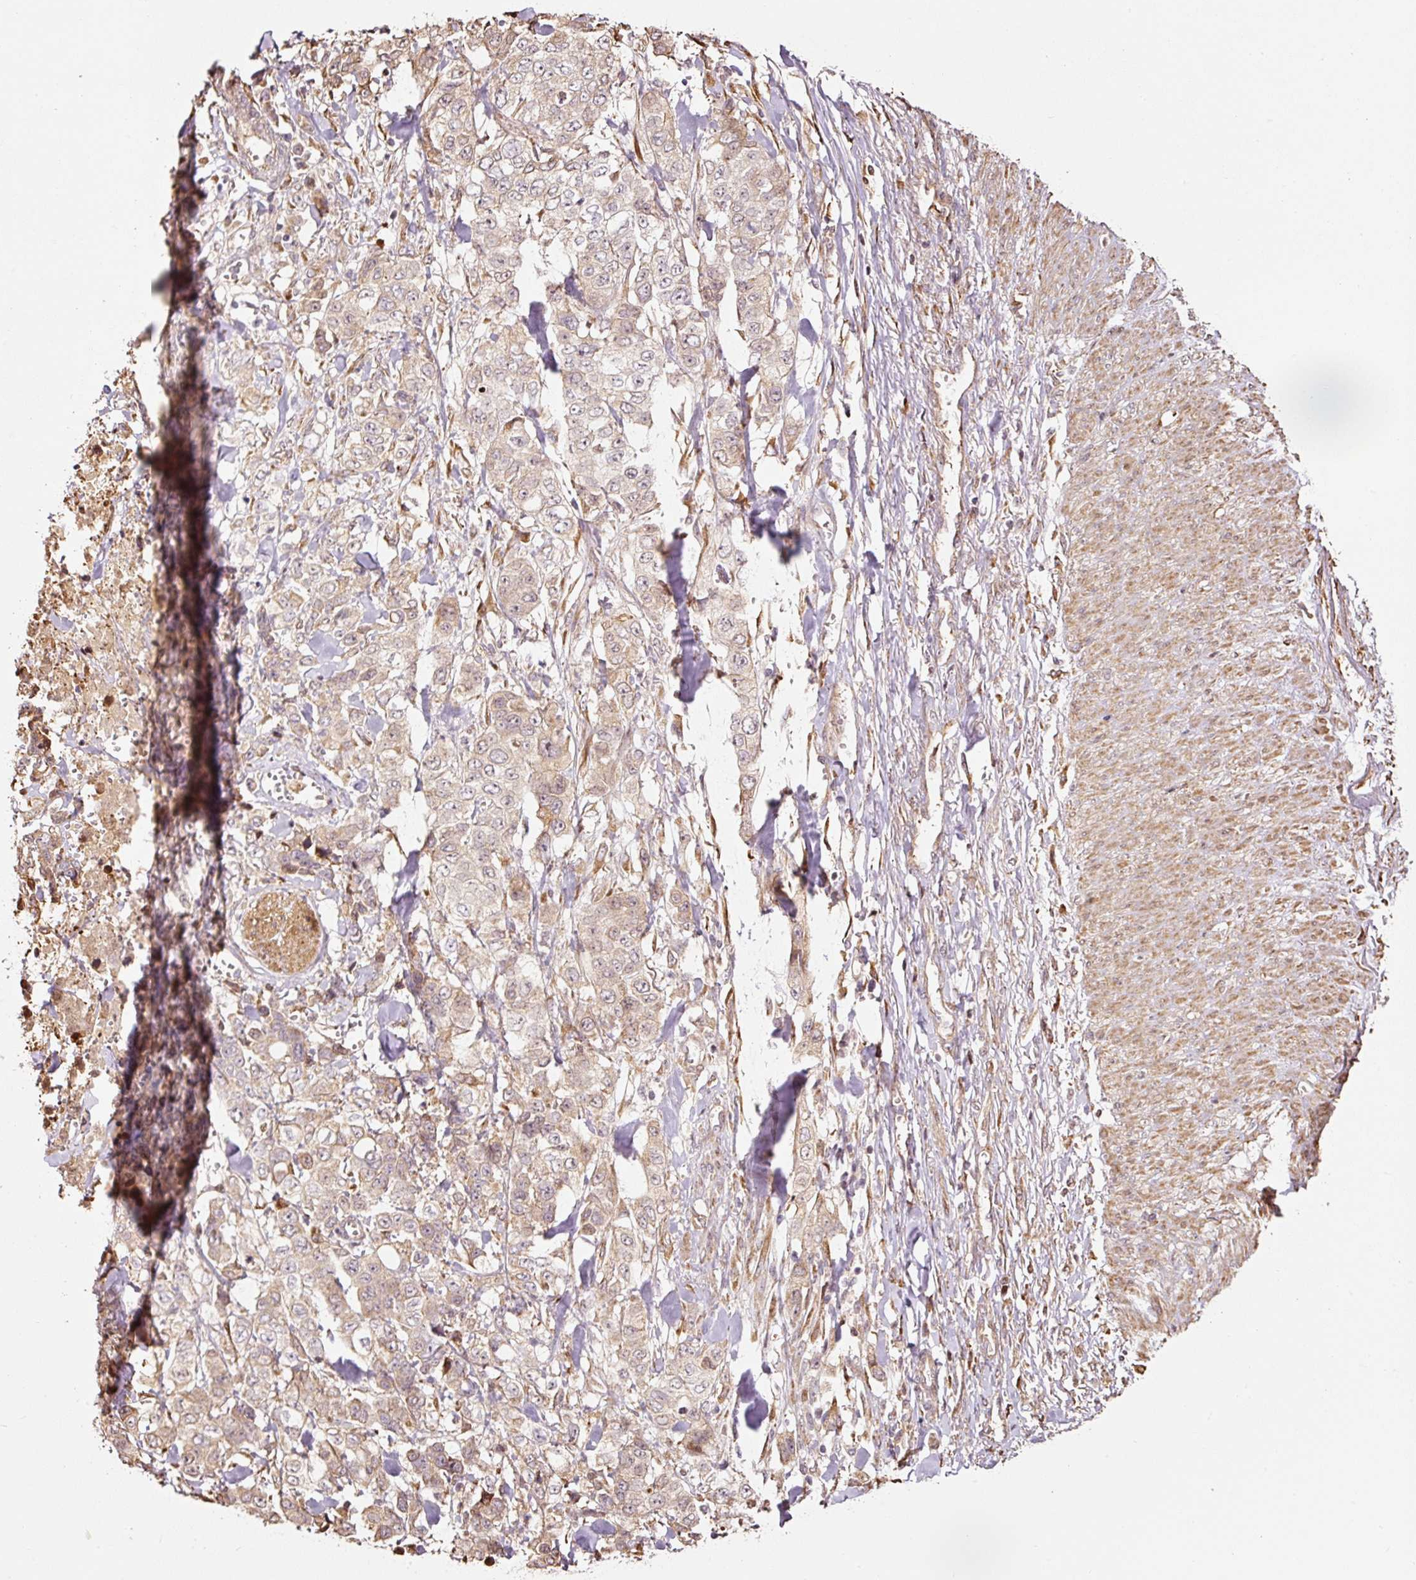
{"staining": {"intensity": "weak", "quantity": "25%-75%", "location": "cytoplasmic/membranous"}, "tissue": "stomach cancer", "cell_type": "Tumor cells", "image_type": "cancer", "snomed": [{"axis": "morphology", "description": "Adenocarcinoma, NOS"}, {"axis": "topography", "description": "Stomach, upper"}], "caption": "The immunohistochemical stain shows weak cytoplasmic/membranous positivity in tumor cells of stomach cancer tissue. (Stains: DAB (3,3'-diaminobenzidine) in brown, nuclei in blue, Microscopy: brightfield microscopy at high magnification).", "gene": "ETF1", "patient": {"sex": "male", "age": 62}}